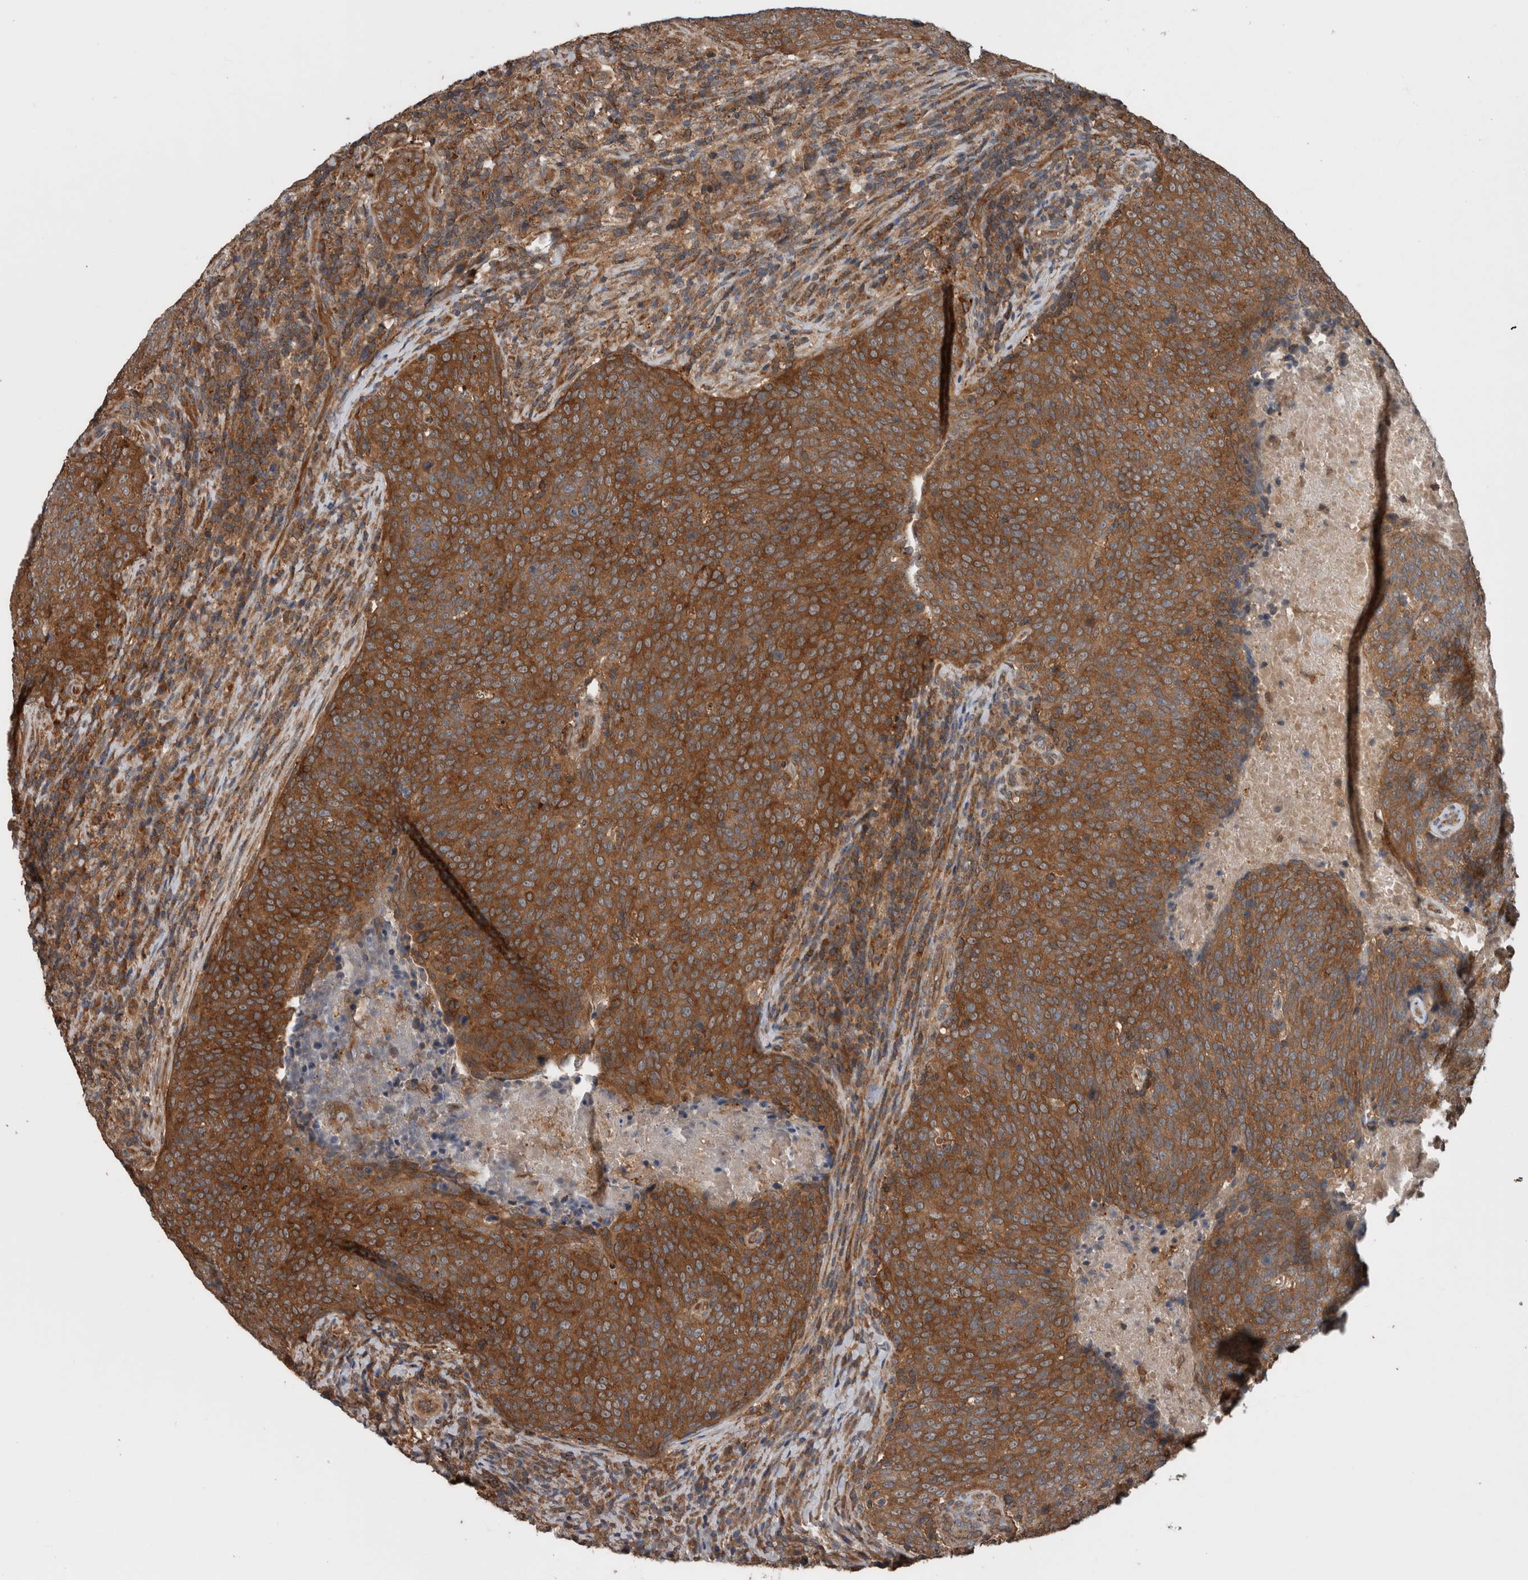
{"staining": {"intensity": "strong", "quantity": ">75%", "location": "cytoplasmic/membranous"}, "tissue": "head and neck cancer", "cell_type": "Tumor cells", "image_type": "cancer", "snomed": [{"axis": "morphology", "description": "Squamous cell carcinoma, NOS"}, {"axis": "morphology", "description": "Squamous cell carcinoma, metastatic, NOS"}, {"axis": "topography", "description": "Lymph node"}, {"axis": "topography", "description": "Head-Neck"}], "caption": "DAB (3,3'-diaminobenzidine) immunohistochemical staining of head and neck cancer (metastatic squamous cell carcinoma) shows strong cytoplasmic/membranous protein expression in approximately >75% of tumor cells. The staining is performed using DAB brown chromogen to label protein expression. The nuclei are counter-stained blue using hematoxylin.", "gene": "RIOK3", "patient": {"sex": "male", "age": 62}}